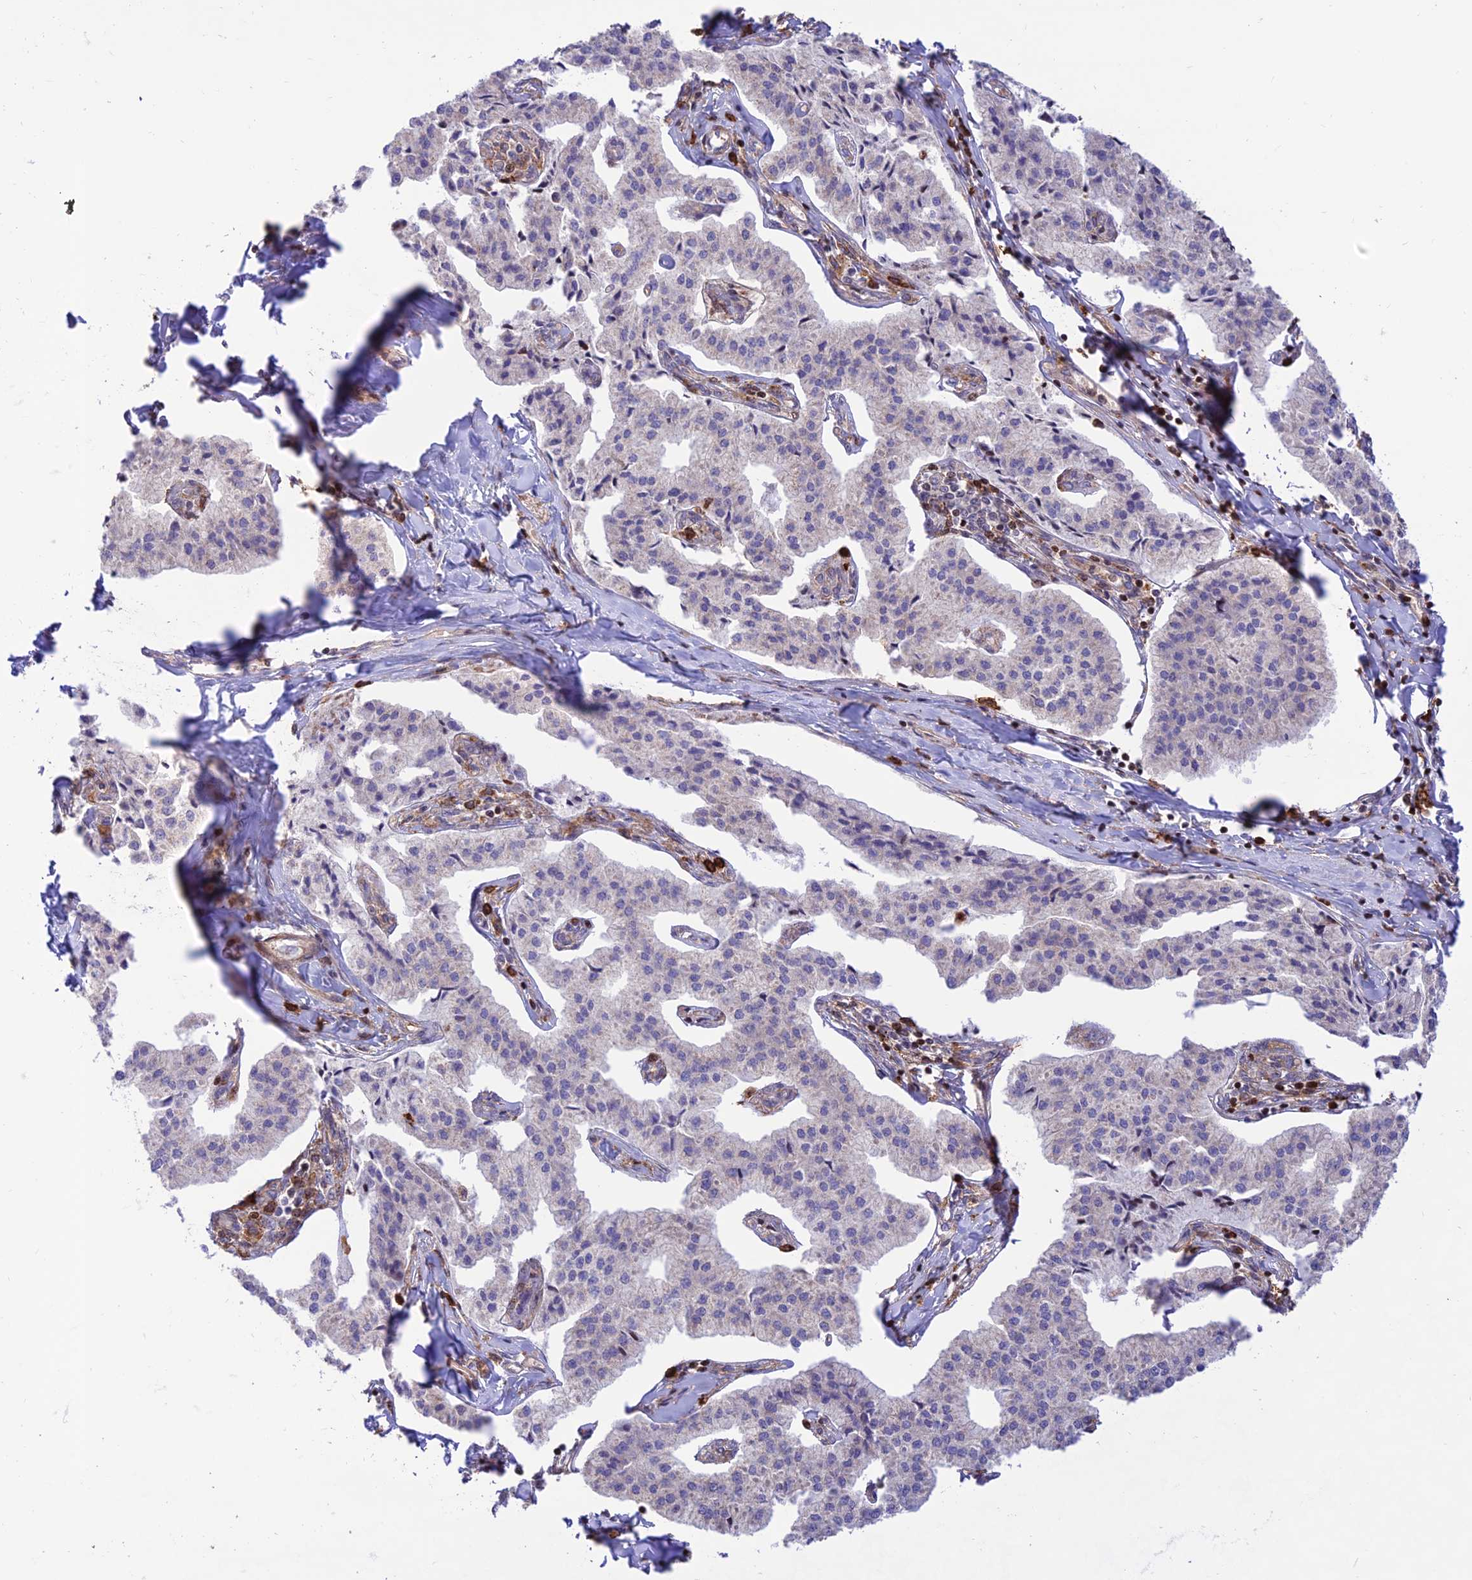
{"staining": {"intensity": "negative", "quantity": "none", "location": "none"}, "tissue": "pancreatic cancer", "cell_type": "Tumor cells", "image_type": "cancer", "snomed": [{"axis": "morphology", "description": "Adenocarcinoma, NOS"}, {"axis": "topography", "description": "Pancreas"}], "caption": "This is an immunohistochemistry micrograph of pancreatic adenocarcinoma. There is no staining in tumor cells.", "gene": "FAM186B", "patient": {"sex": "female", "age": 50}}